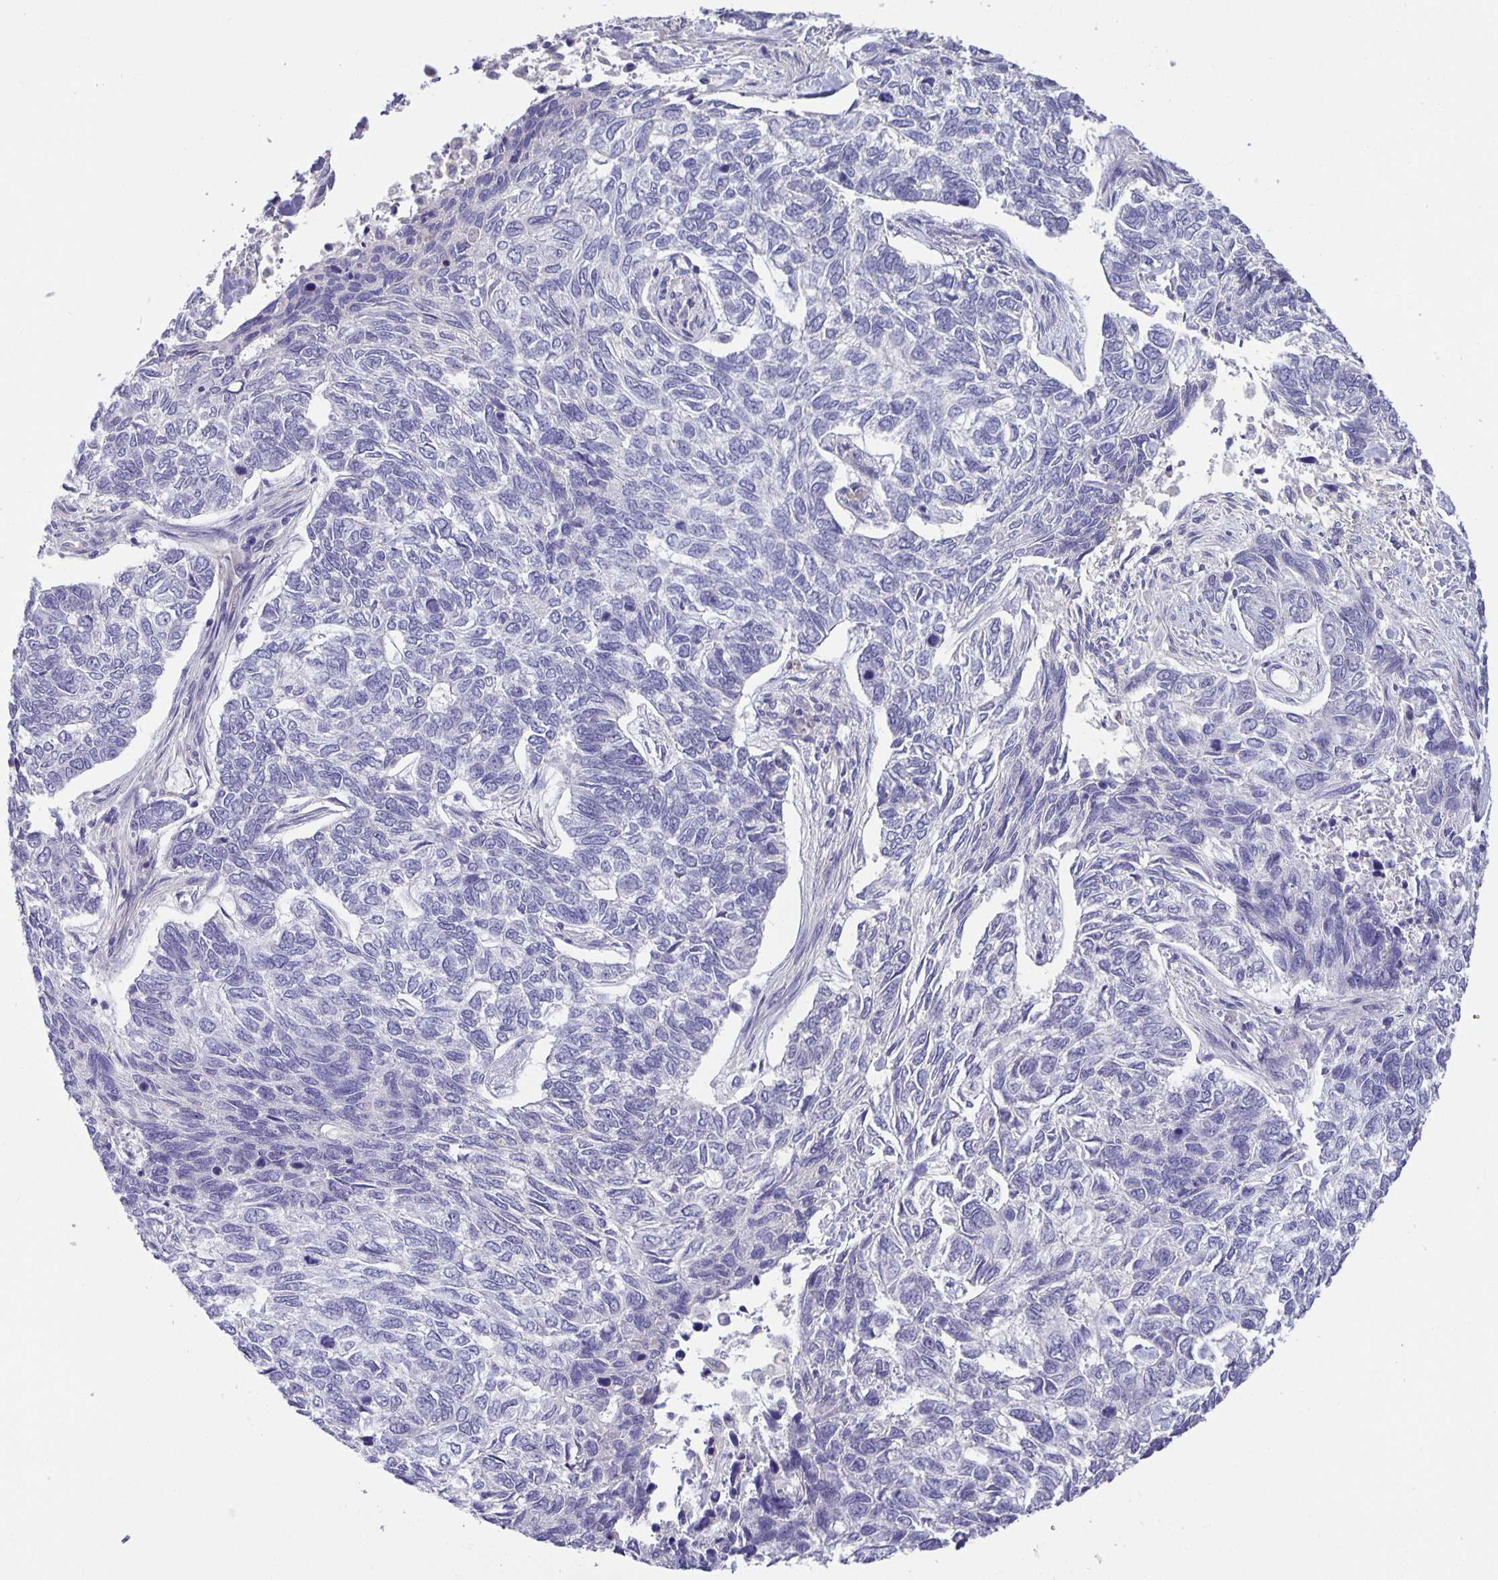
{"staining": {"intensity": "negative", "quantity": "none", "location": "none"}, "tissue": "skin cancer", "cell_type": "Tumor cells", "image_type": "cancer", "snomed": [{"axis": "morphology", "description": "Basal cell carcinoma"}, {"axis": "topography", "description": "Skin"}], "caption": "Skin cancer (basal cell carcinoma) was stained to show a protein in brown. There is no significant positivity in tumor cells.", "gene": "PTPN3", "patient": {"sex": "female", "age": 65}}